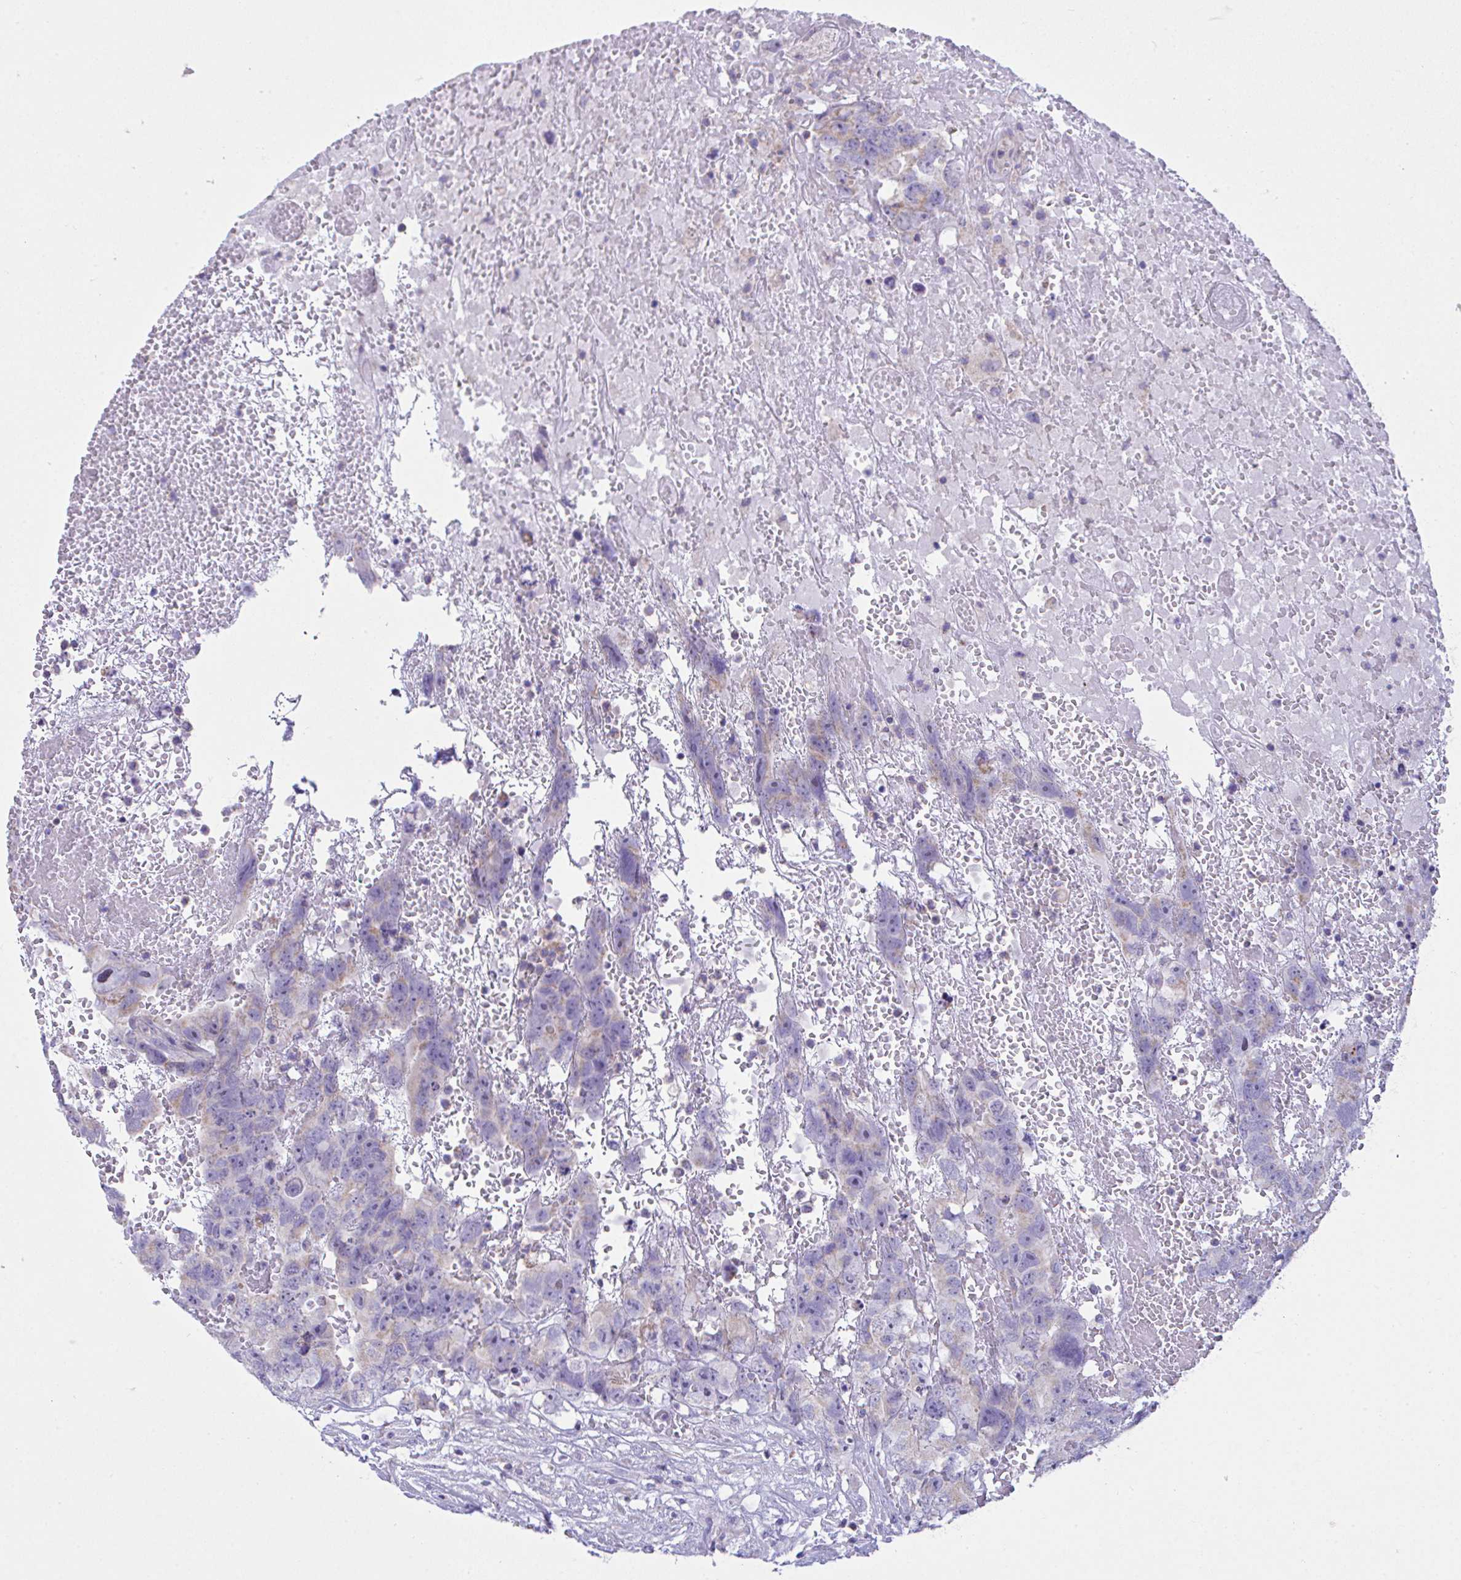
{"staining": {"intensity": "weak", "quantity": "<25%", "location": "cytoplasmic/membranous"}, "tissue": "testis cancer", "cell_type": "Tumor cells", "image_type": "cancer", "snomed": [{"axis": "morphology", "description": "Carcinoma, Embryonal, NOS"}, {"axis": "topography", "description": "Testis"}], "caption": "Tumor cells are negative for protein expression in human embryonal carcinoma (testis).", "gene": "NLRP8", "patient": {"sex": "male", "age": 45}}